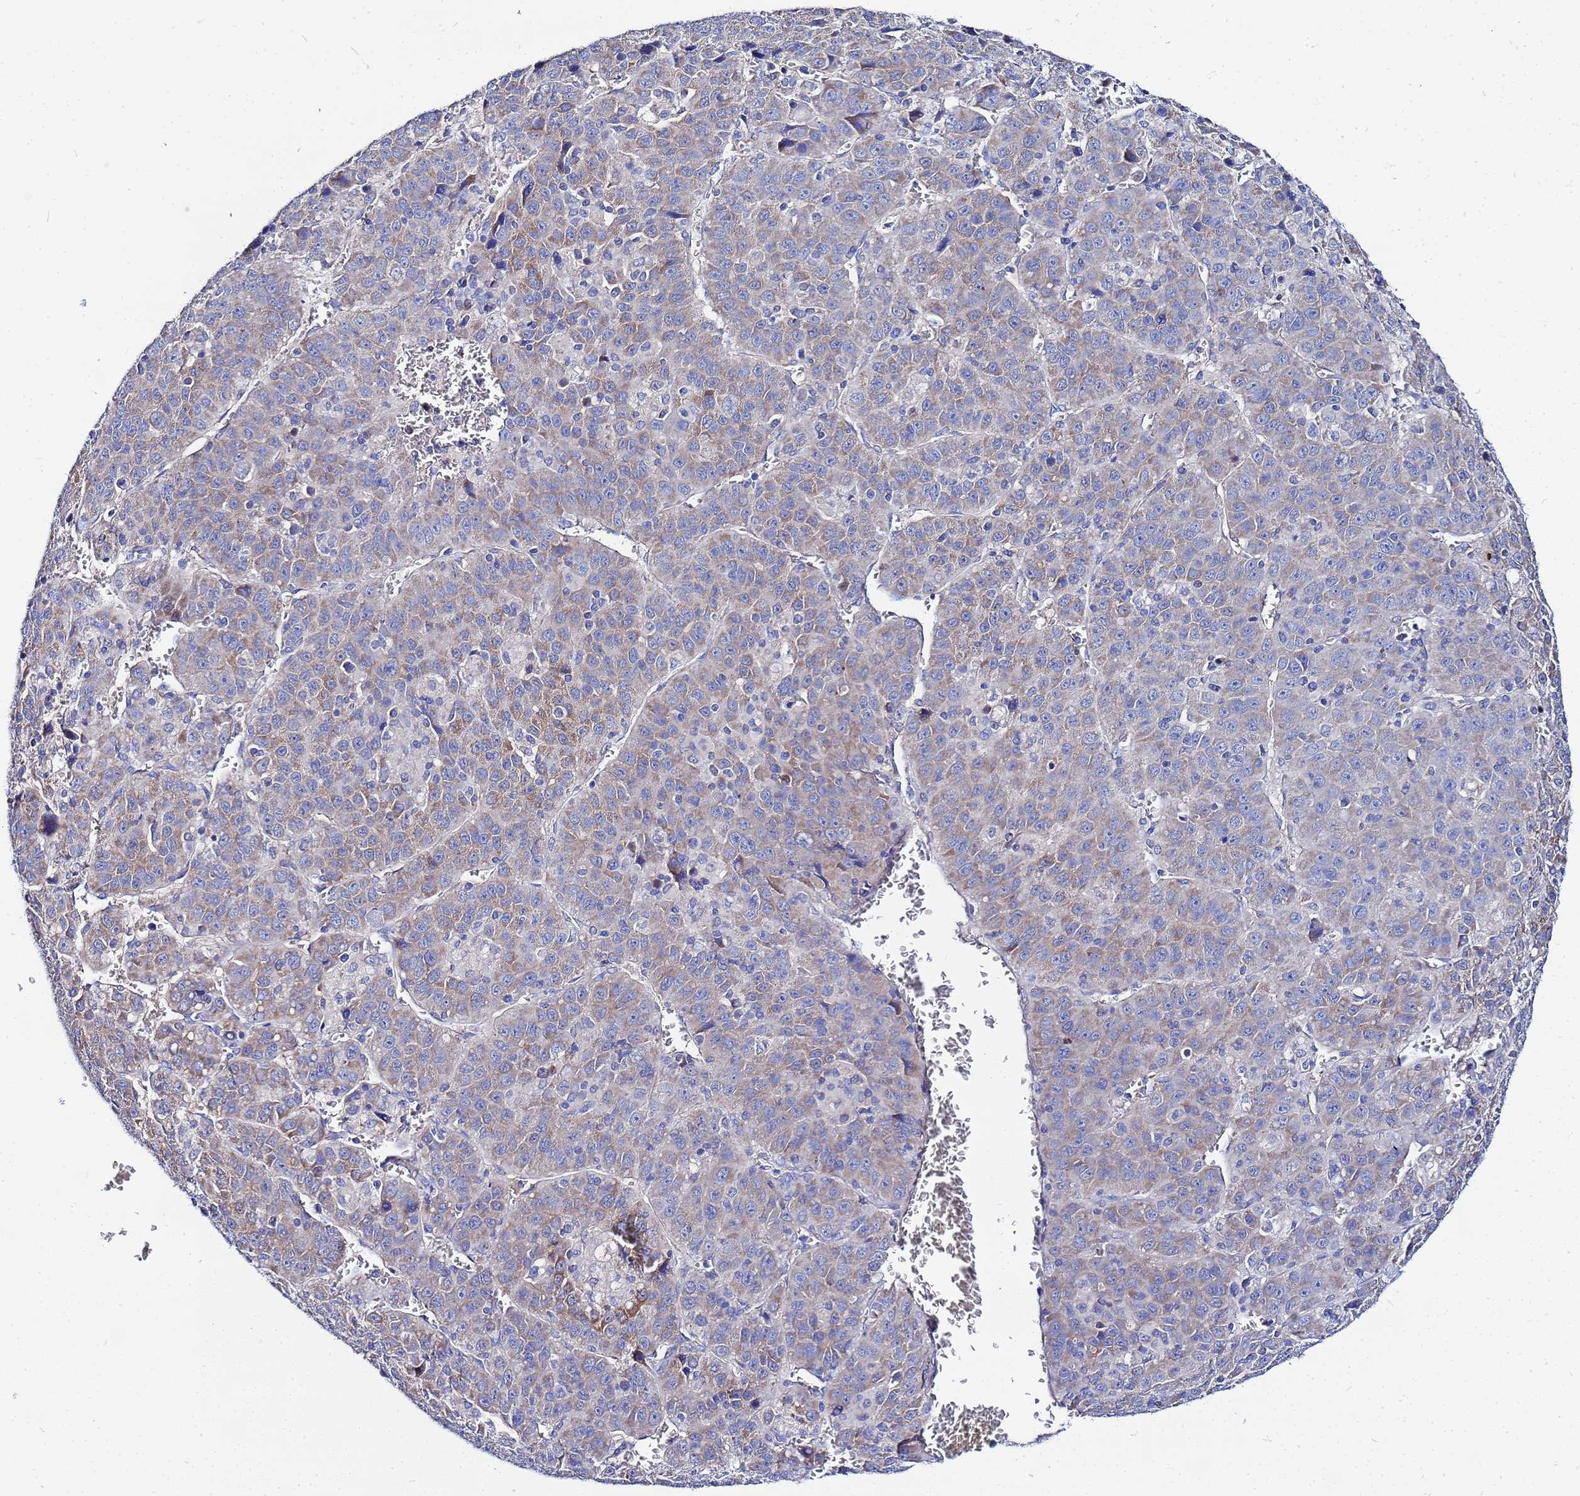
{"staining": {"intensity": "weak", "quantity": "25%-75%", "location": "cytoplasmic/membranous"}, "tissue": "liver cancer", "cell_type": "Tumor cells", "image_type": "cancer", "snomed": [{"axis": "morphology", "description": "Carcinoma, Hepatocellular, NOS"}, {"axis": "topography", "description": "Liver"}], "caption": "Immunohistochemical staining of human liver cancer displays low levels of weak cytoplasmic/membranous positivity in approximately 25%-75% of tumor cells. Using DAB (brown) and hematoxylin (blue) stains, captured at high magnification using brightfield microscopy.", "gene": "FAHD2A", "patient": {"sex": "female", "age": 53}}